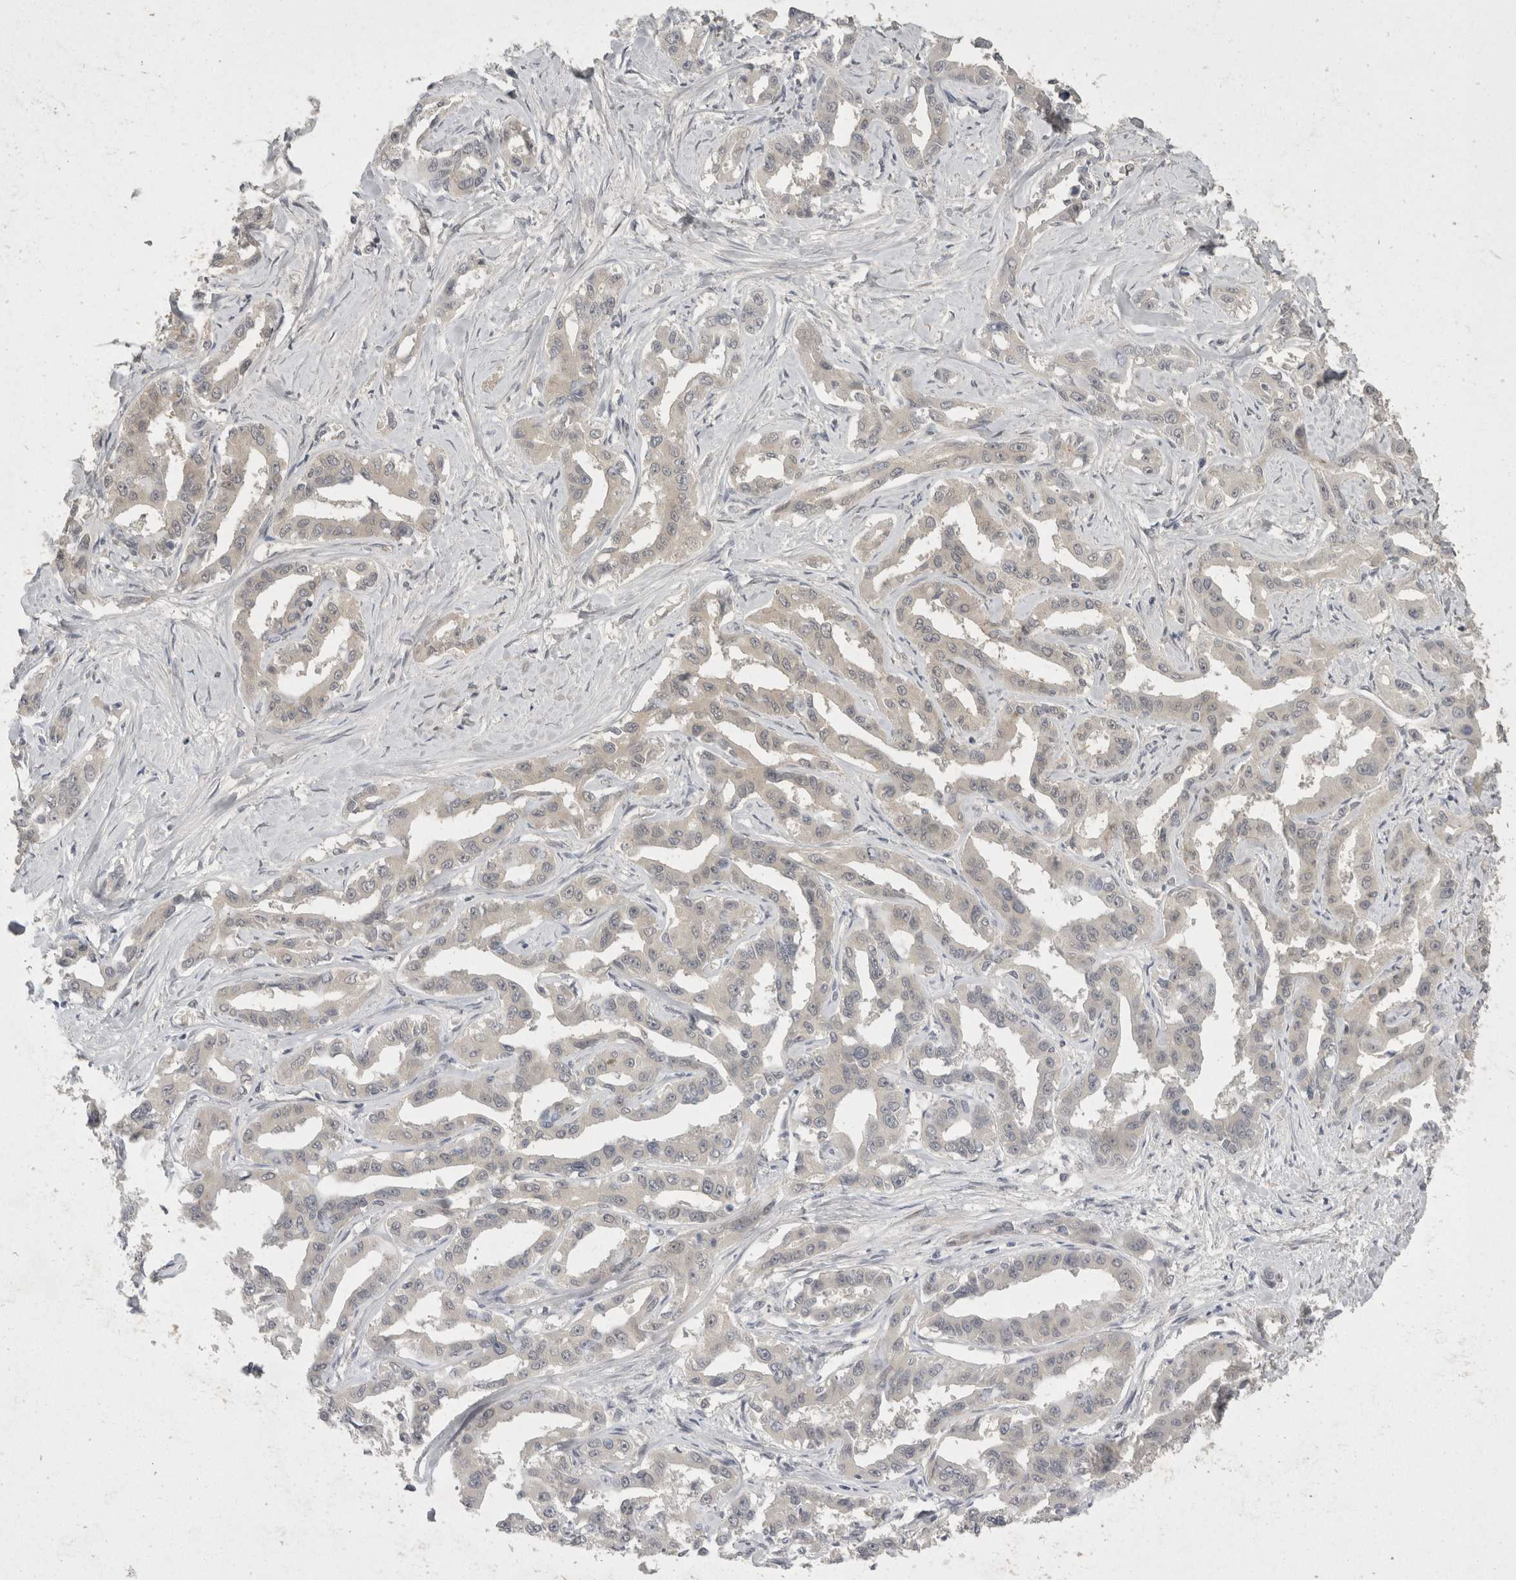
{"staining": {"intensity": "negative", "quantity": "none", "location": "none"}, "tissue": "liver cancer", "cell_type": "Tumor cells", "image_type": "cancer", "snomed": [{"axis": "morphology", "description": "Cholangiocarcinoma"}, {"axis": "topography", "description": "Liver"}], "caption": "Immunohistochemistry micrograph of neoplastic tissue: liver cholangiocarcinoma stained with DAB (3,3'-diaminobenzidine) displays no significant protein staining in tumor cells.", "gene": "TOM1L2", "patient": {"sex": "male", "age": 59}}